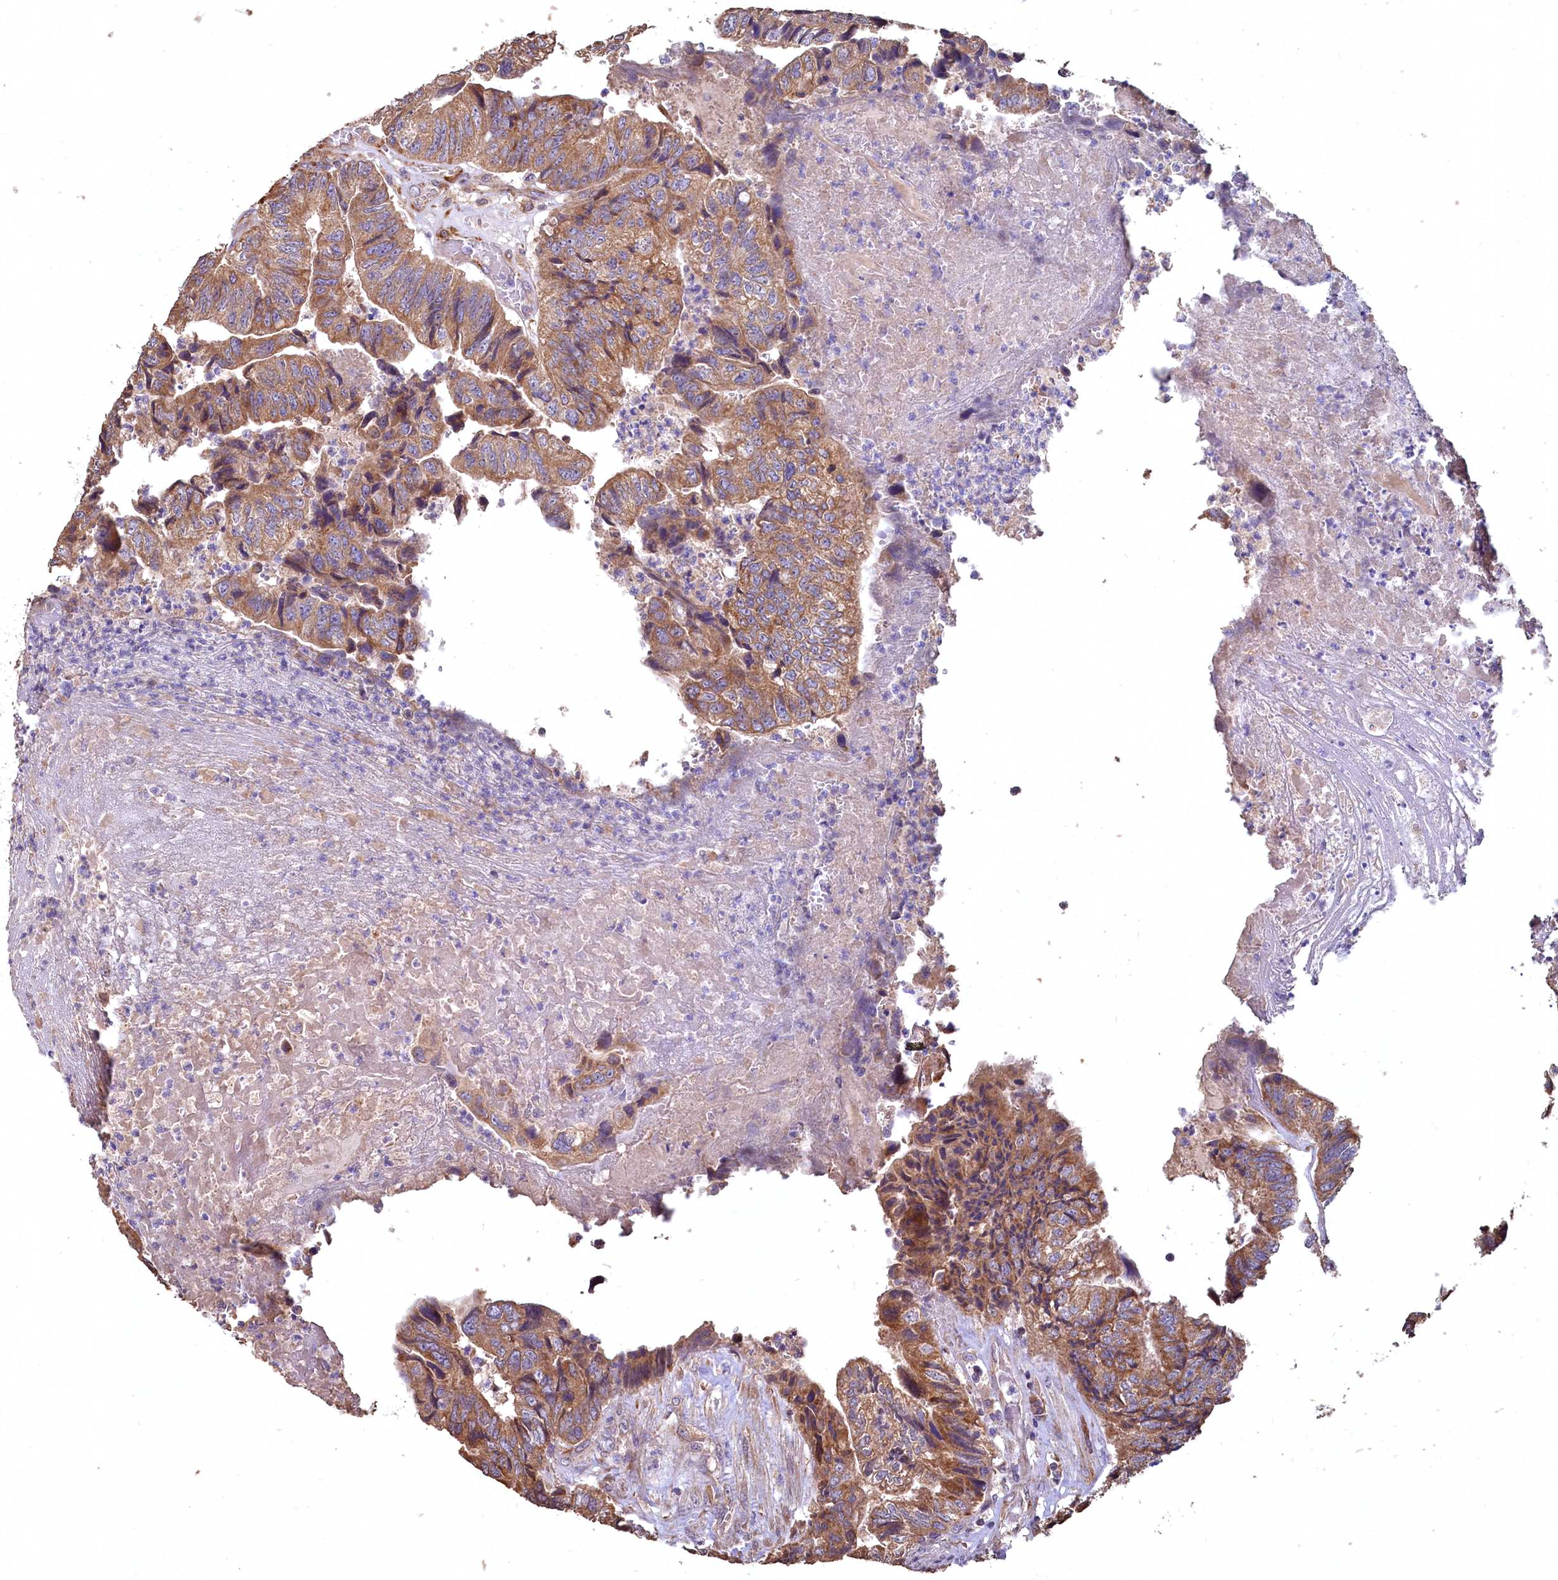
{"staining": {"intensity": "moderate", "quantity": ">75%", "location": "cytoplasmic/membranous"}, "tissue": "colorectal cancer", "cell_type": "Tumor cells", "image_type": "cancer", "snomed": [{"axis": "morphology", "description": "Adenocarcinoma, NOS"}, {"axis": "topography", "description": "Colon"}], "caption": "The histopathology image reveals a brown stain indicating the presence of a protein in the cytoplasmic/membranous of tumor cells in adenocarcinoma (colorectal).", "gene": "FUNDC1", "patient": {"sex": "female", "age": 67}}